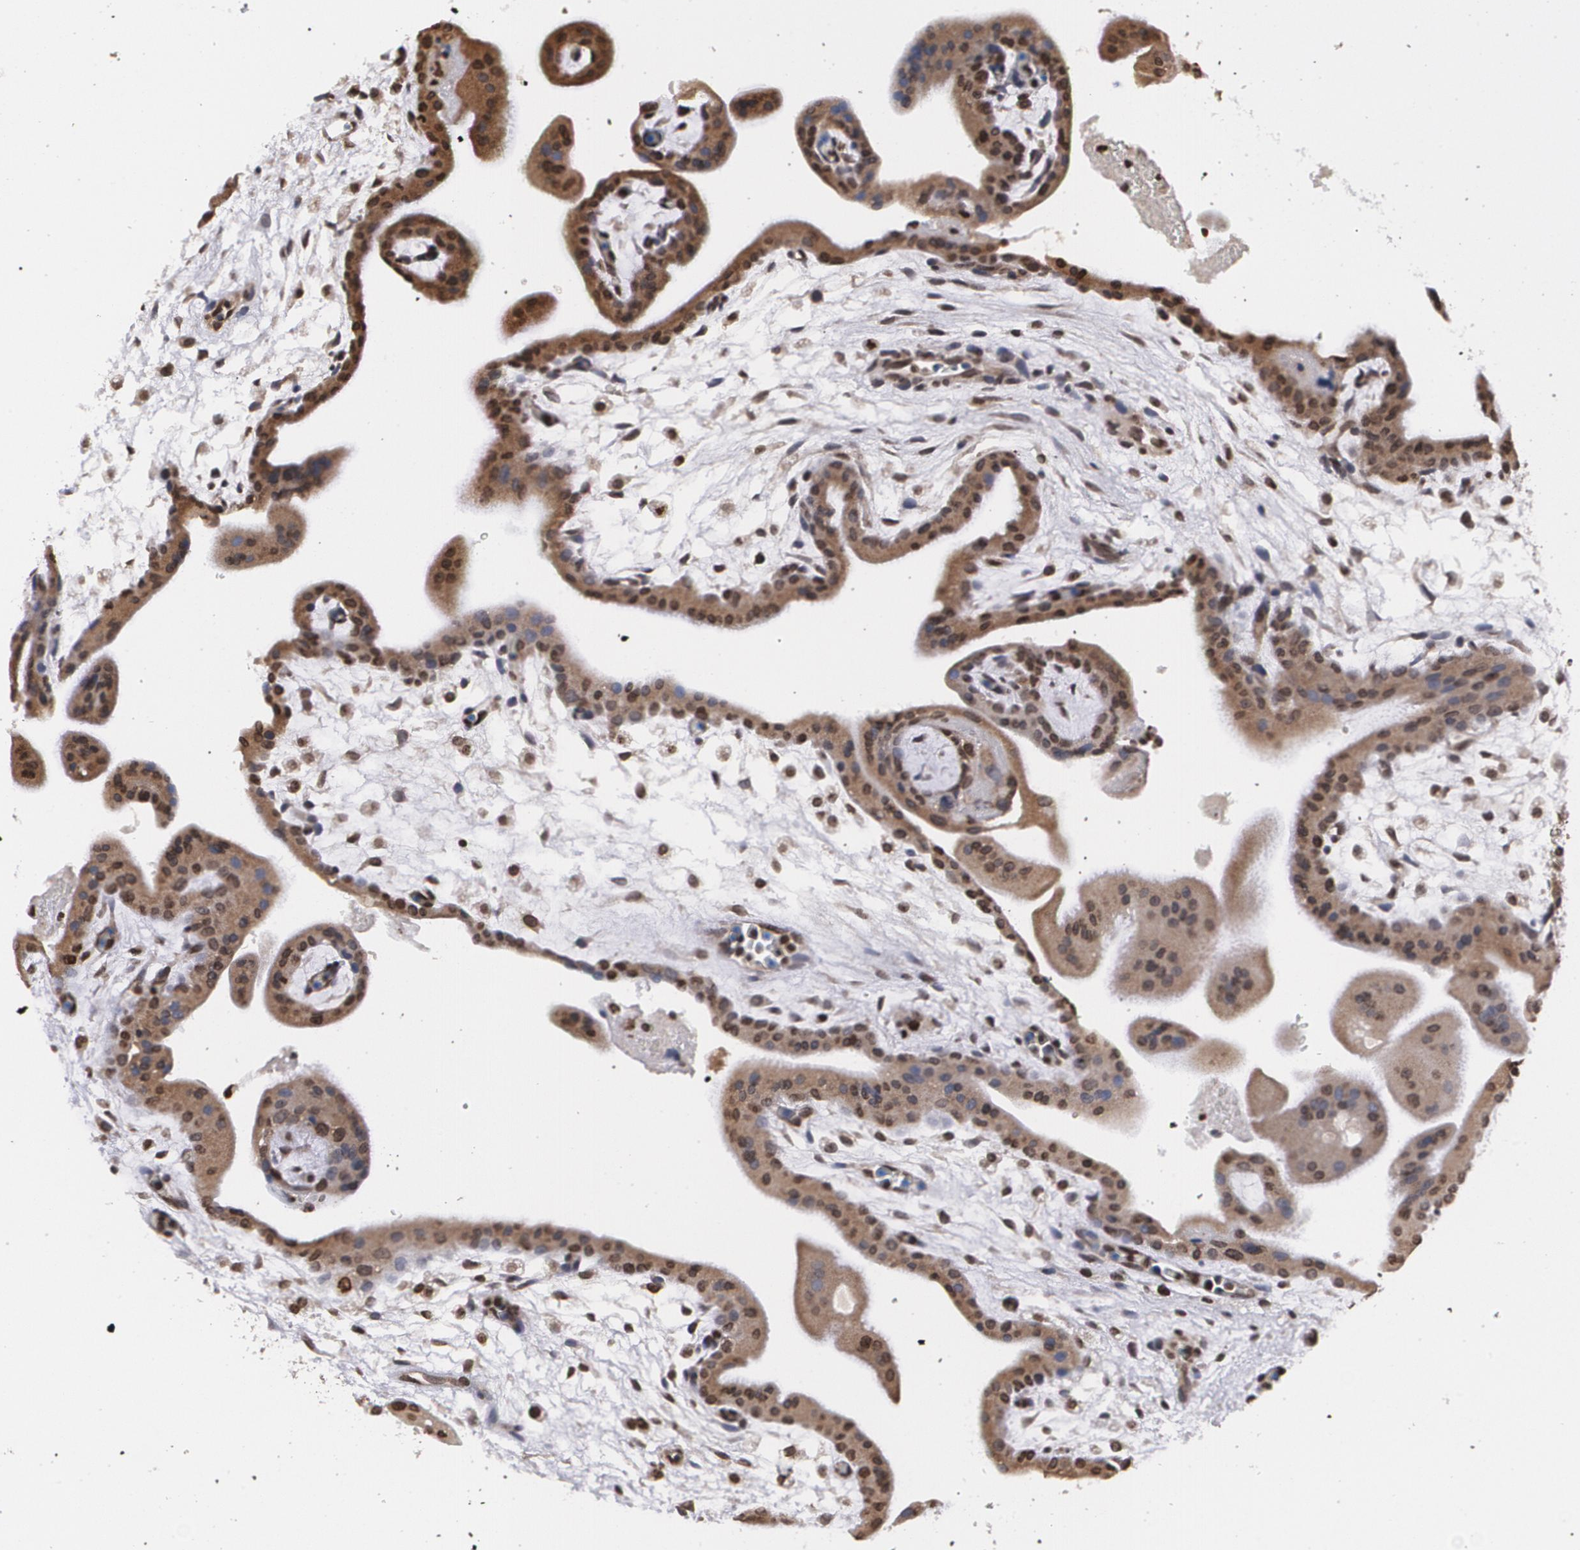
{"staining": {"intensity": "moderate", "quantity": "25%-75%", "location": "cytoplasmic/membranous"}, "tissue": "placenta", "cell_type": "Decidual cells", "image_type": "normal", "snomed": [{"axis": "morphology", "description": "Normal tissue, NOS"}, {"axis": "topography", "description": "Placenta"}], "caption": "DAB (3,3'-diaminobenzidine) immunohistochemical staining of benign placenta displays moderate cytoplasmic/membranous protein staining in approximately 25%-75% of decidual cells.", "gene": "MVP", "patient": {"sex": "female", "age": 35}}